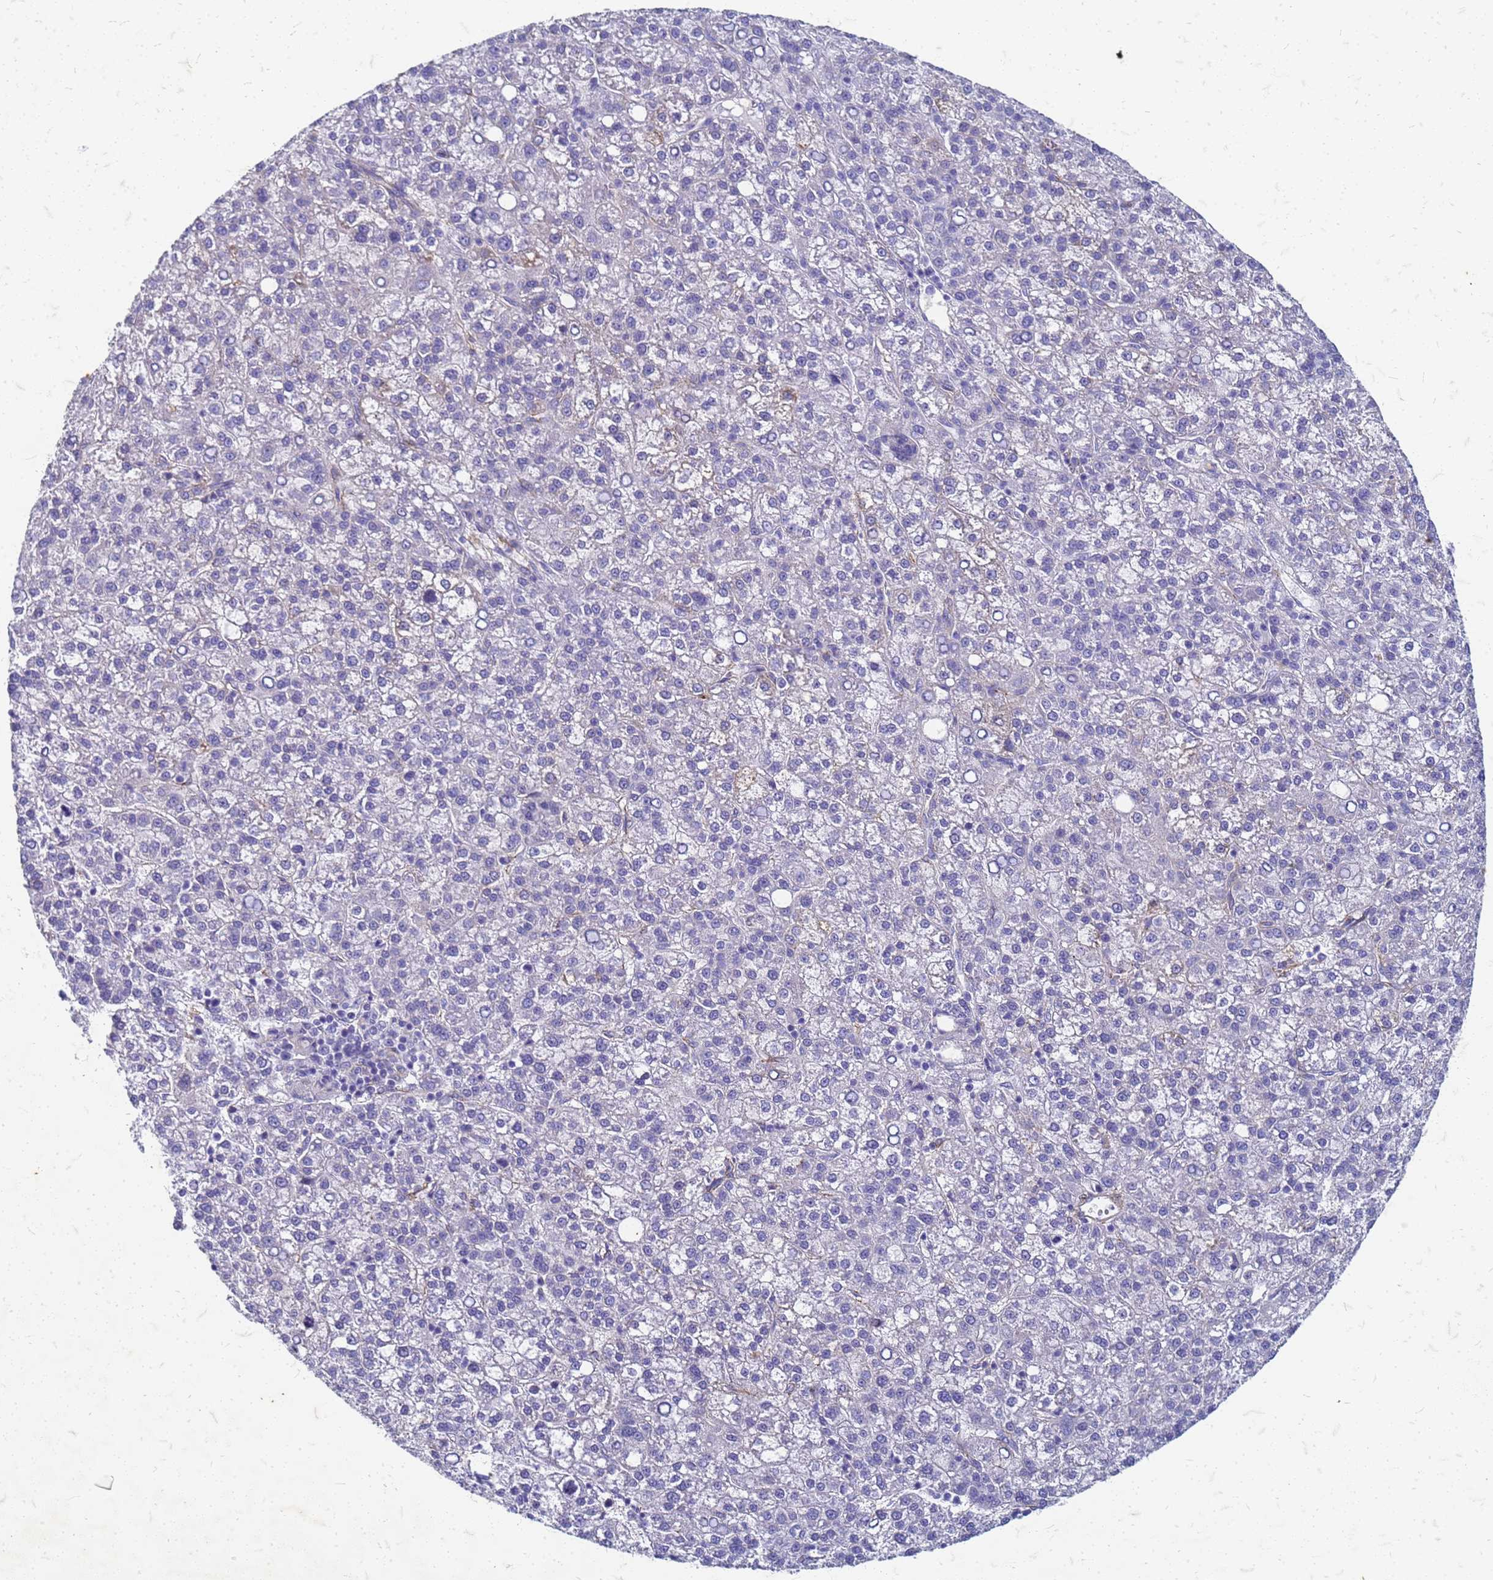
{"staining": {"intensity": "negative", "quantity": "none", "location": "none"}, "tissue": "liver cancer", "cell_type": "Tumor cells", "image_type": "cancer", "snomed": [{"axis": "morphology", "description": "Carcinoma, Hepatocellular, NOS"}, {"axis": "topography", "description": "Liver"}], "caption": "The image exhibits no significant expression in tumor cells of liver hepatocellular carcinoma.", "gene": "TRIM64B", "patient": {"sex": "female", "age": 58}}